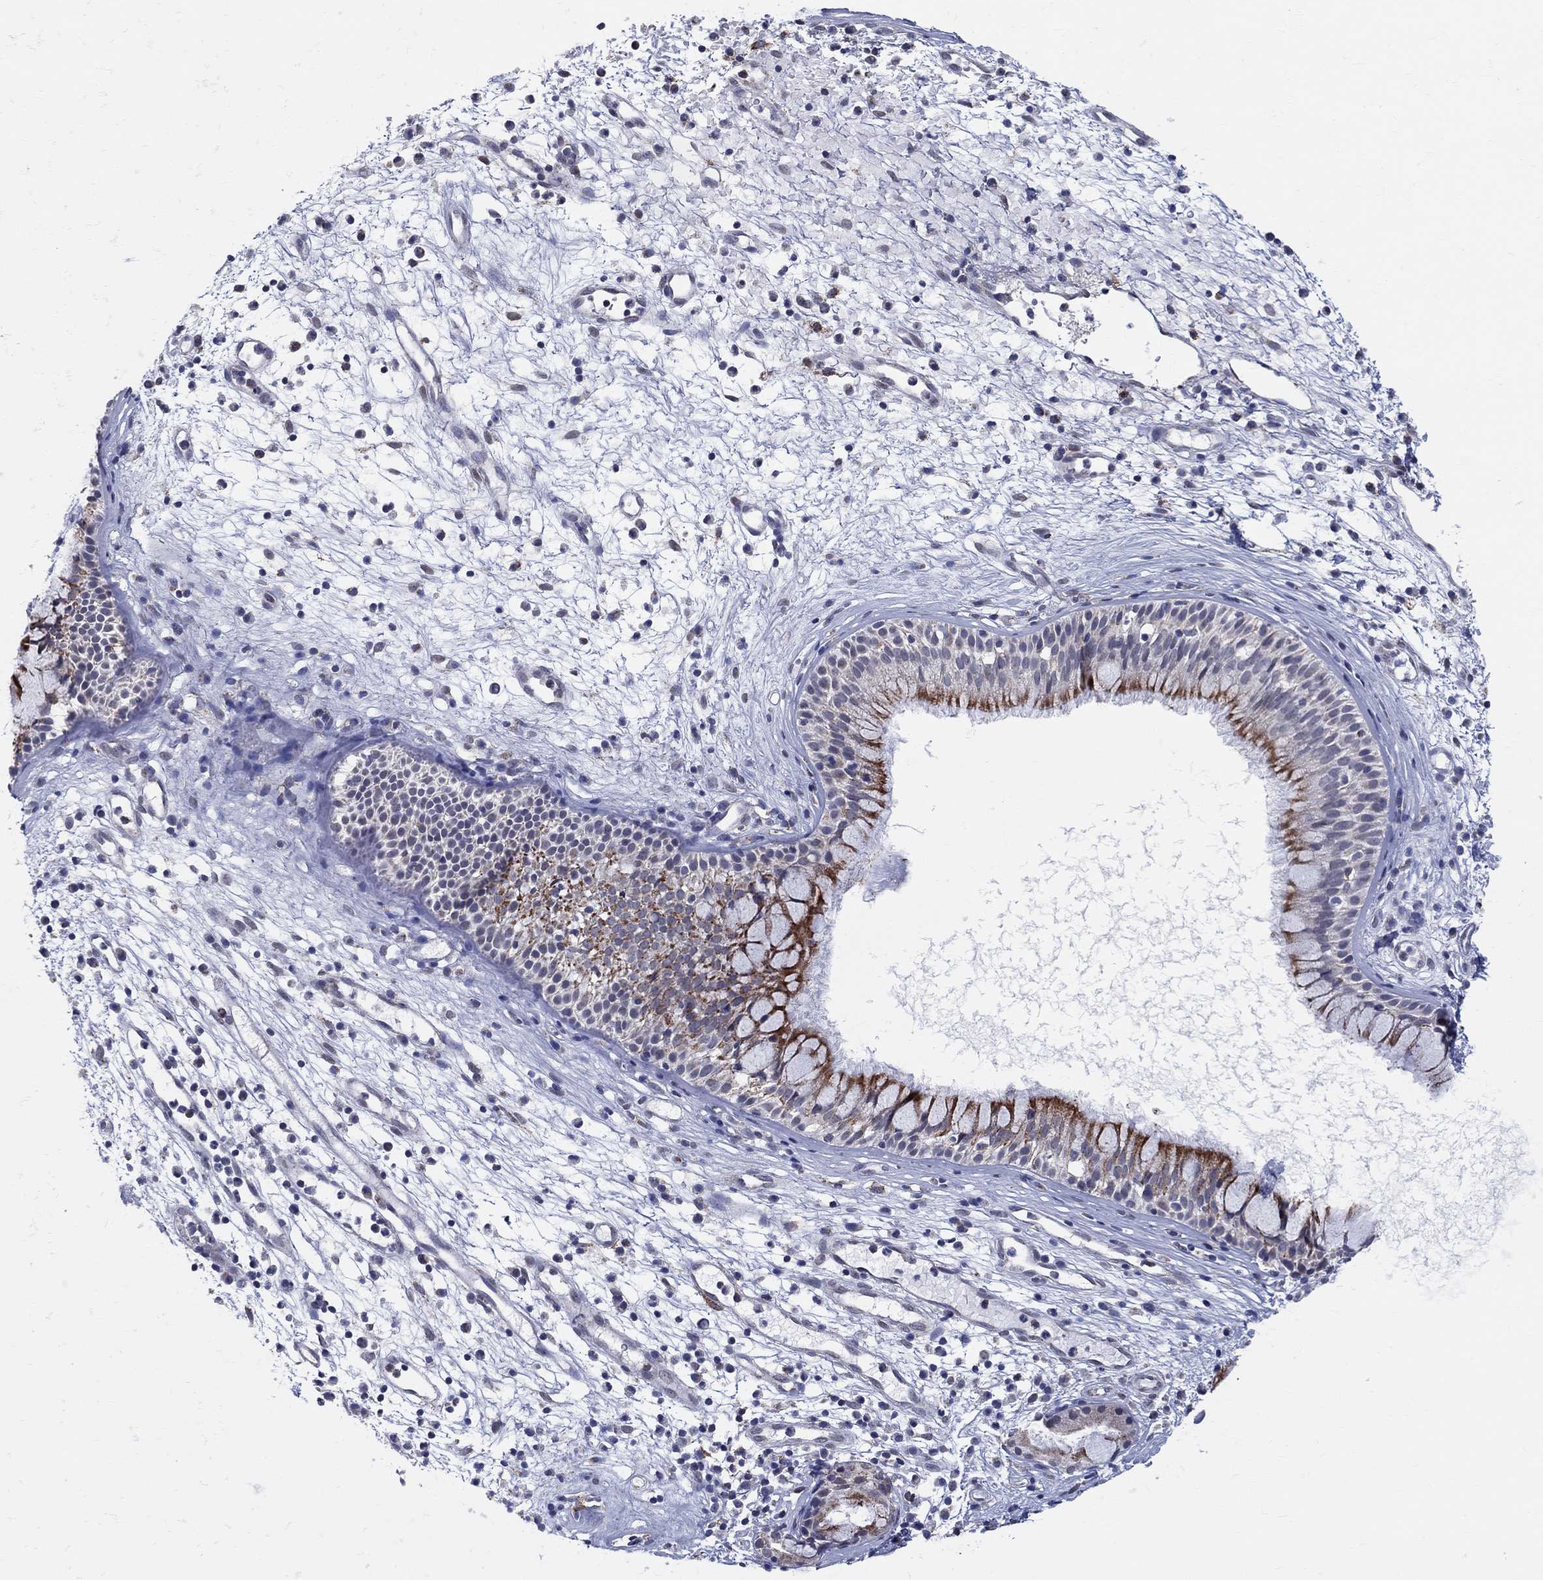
{"staining": {"intensity": "strong", "quantity": "<25%", "location": "cytoplasmic/membranous"}, "tissue": "nasopharynx", "cell_type": "Respiratory epithelial cells", "image_type": "normal", "snomed": [{"axis": "morphology", "description": "Normal tissue, NOS"}, {"axis": "topography", "description": "Nasopharynx"}], "caption": "The micrograph demonstrates a brown stain indicating the presence of a protein in the cytoplasmic/membranous of respiratory epithelial cells in nasopharynx.", "gene": "KISS1R", "patient": {"sex": "male", "age": 77}}